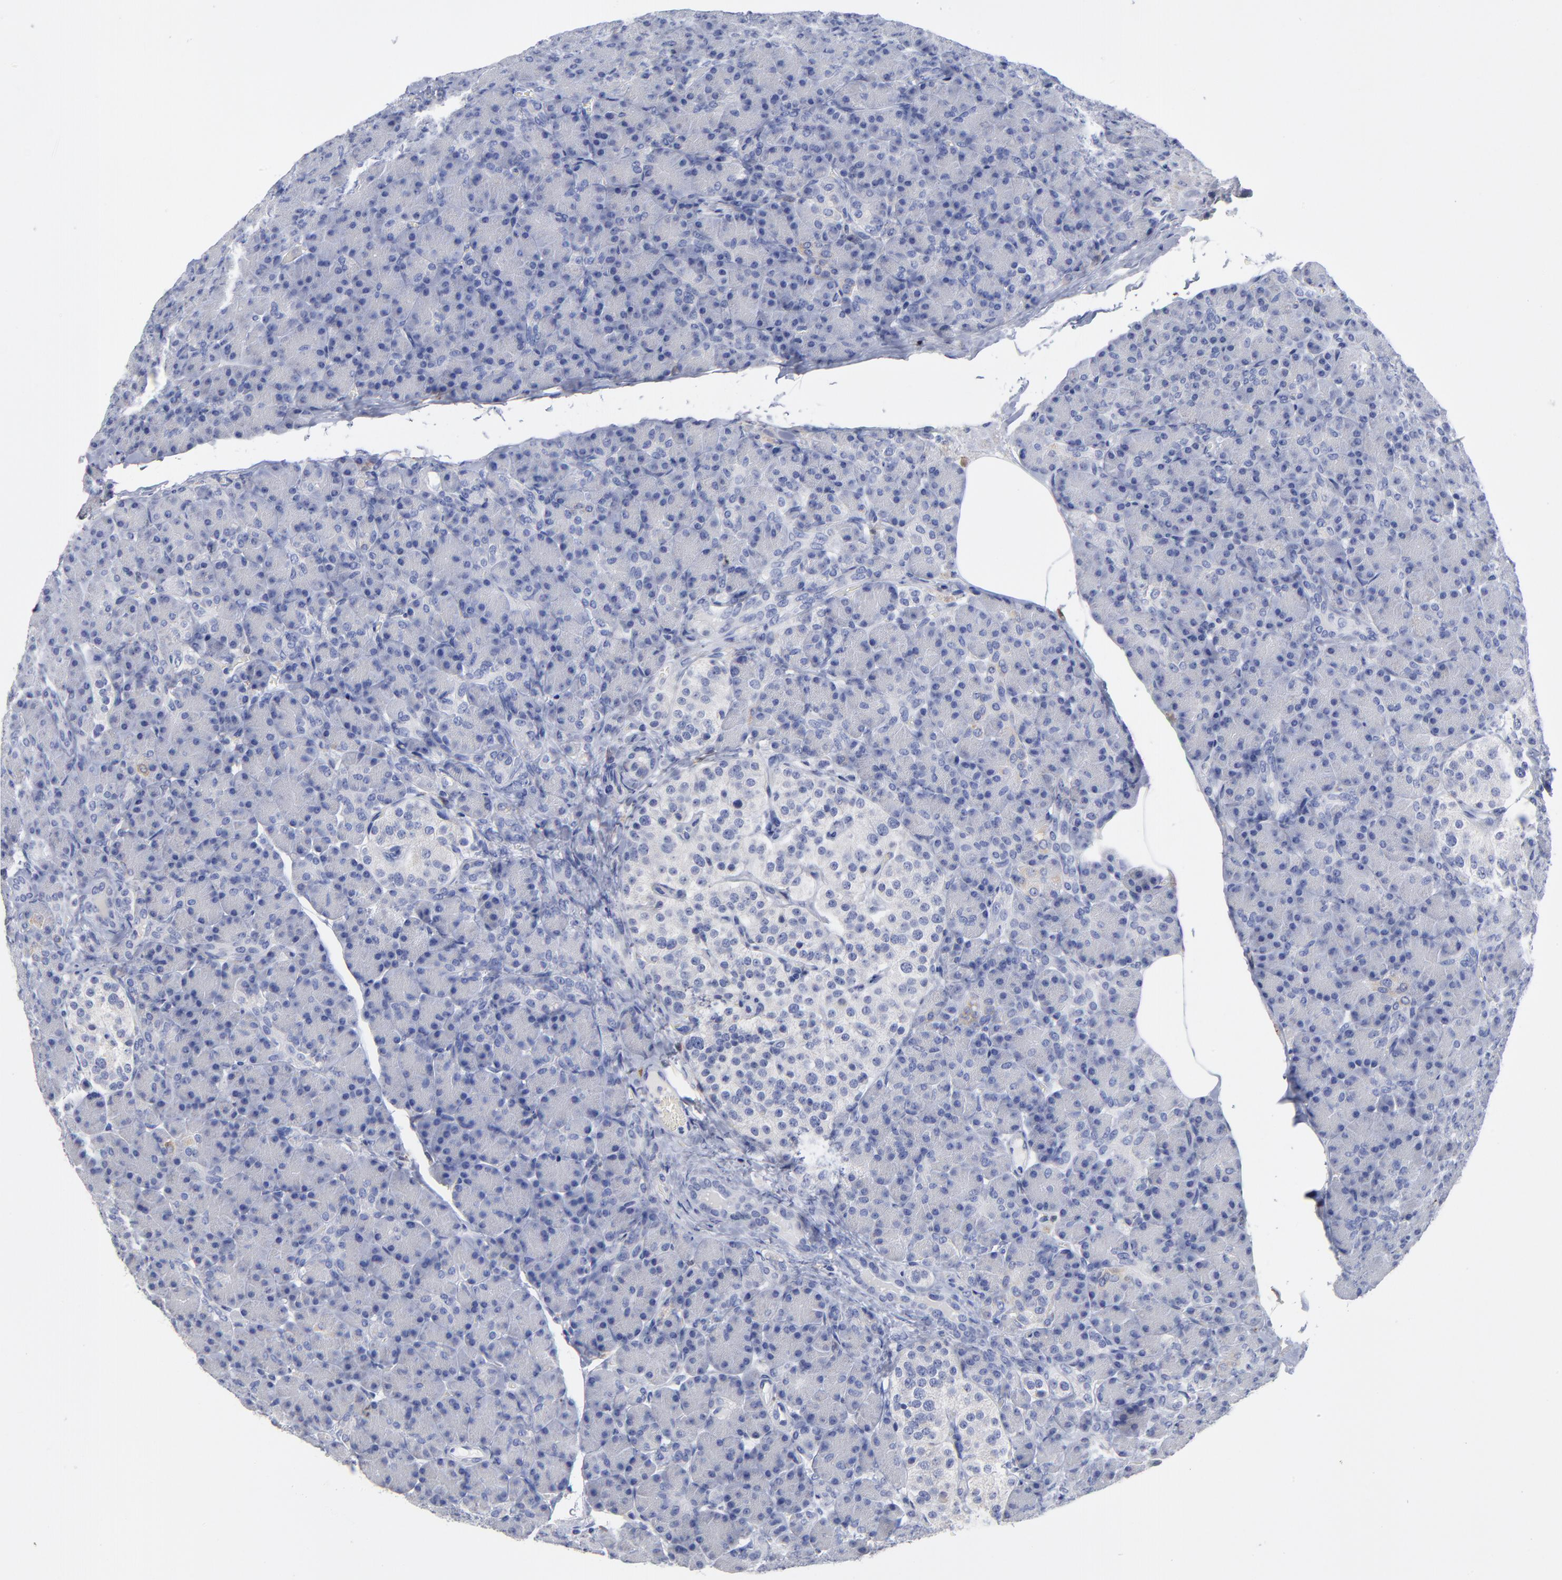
{"staining": {"intensity": "negative", "quantity": "none", "location": "none"}, "tissue": "pancreas", "cell_type": "Exocrine glandular cells", "image_type": "normal", "snomed": [{"axis": "morphology", "description": "Normal tissue, NOS"}, {"axis": "topography", "description": "Pancreas"}], "caption": "DAB immunohistochemical staining of normal human pancreas reveals no significant expression in exocrine glandular cells.", "gene": "PTP4A1", "patient": {"sex": "female", "age": 43}}